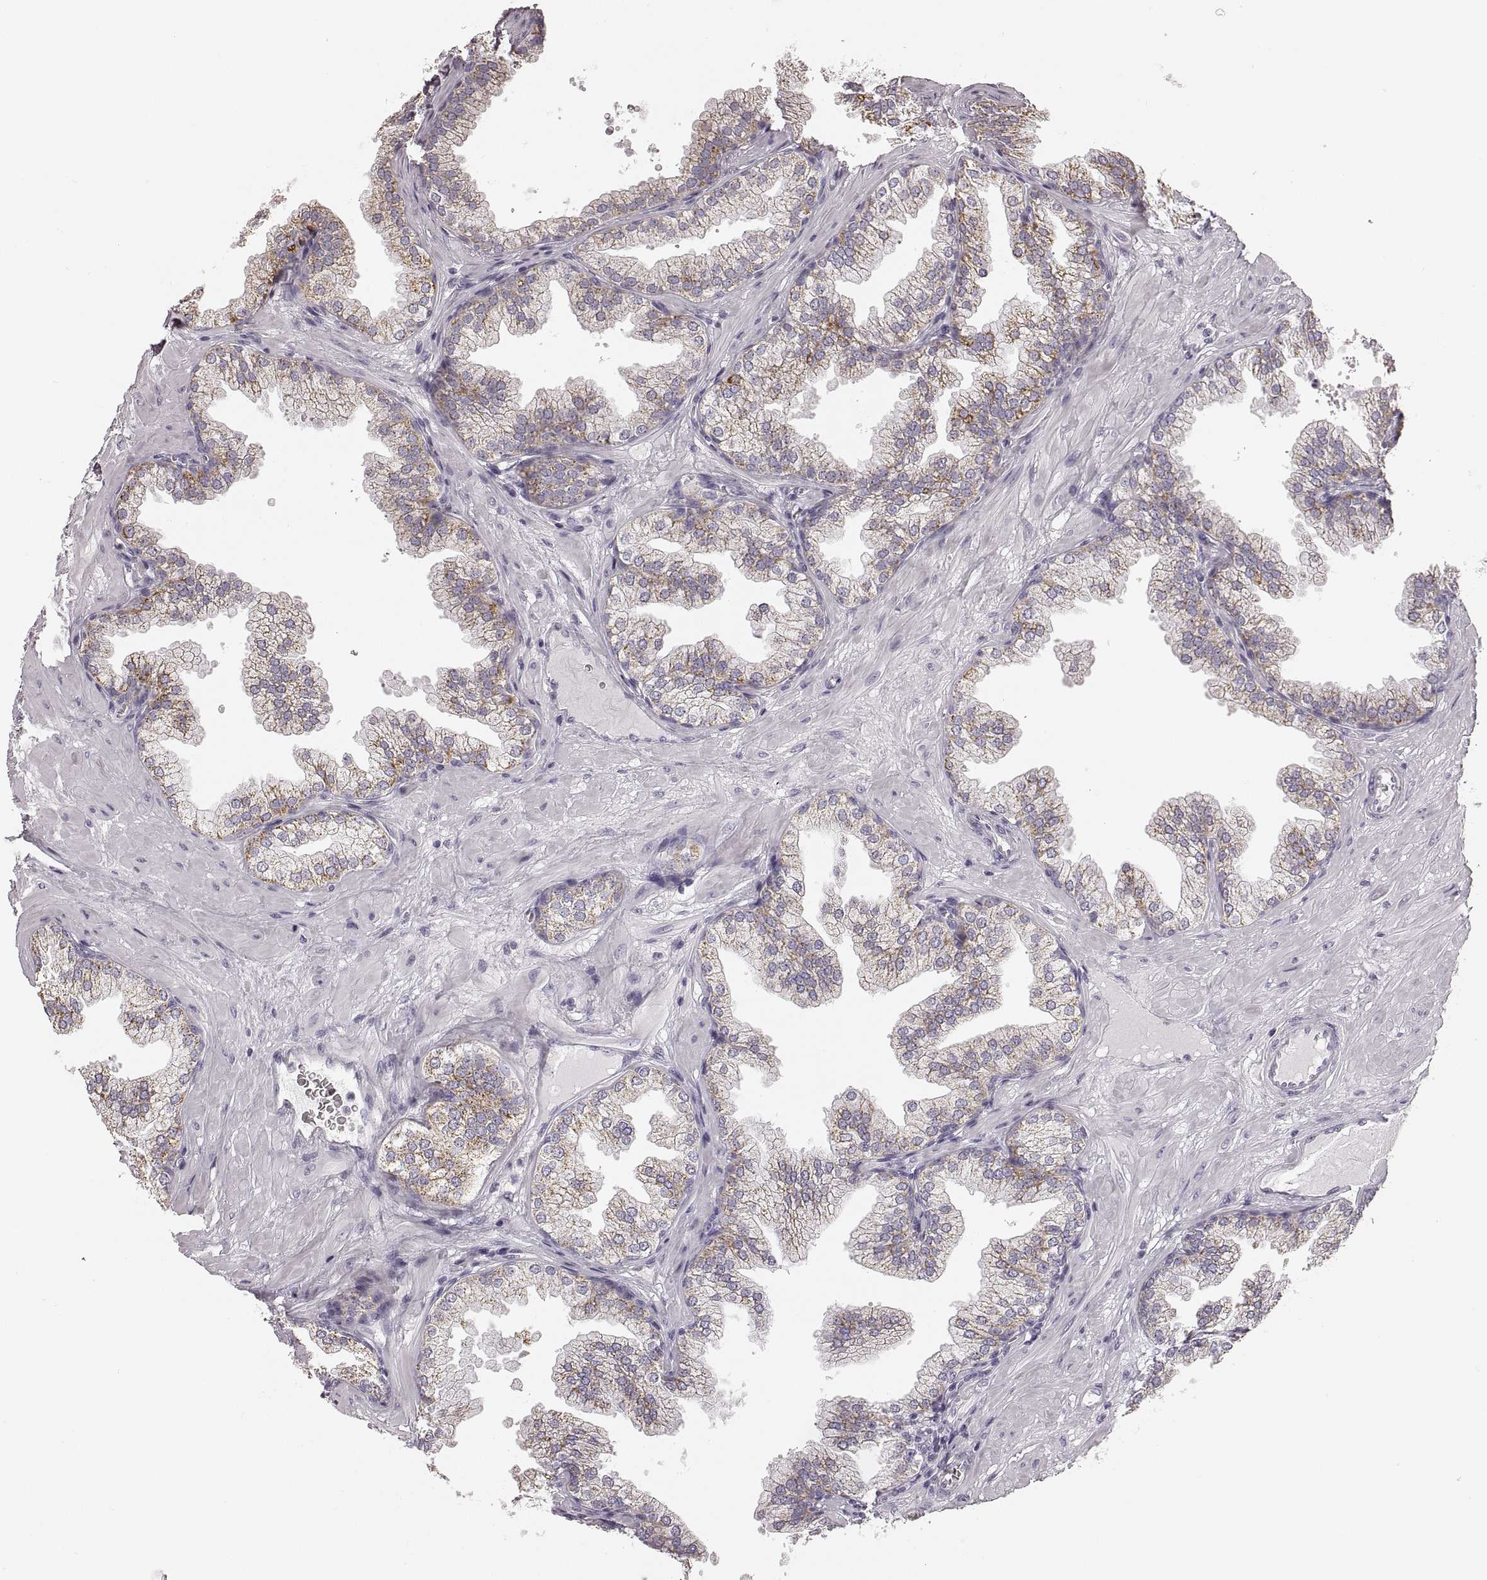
{"staining": {"intensity": "moderate", "quantity": "<25%", "location": "cytoplasmic/membranous"}, "tissue": "prostate", "cell_type": "Glandular cells", "image_type": "normal", "snomed": [{"axis": "morphology", "description": "Normal tissue, NOS"}, {"axis": "topography", "description": "Prostate"}], "caption": "Moderate cytoplasmic/membranous protein expression is identified in about <25% of glandular cells in prostate. (DAB (3,3'-diaminobenzidine) IHC with brightfield microscopy, high magnification).", "gene": "RDH13", "patient": {"sex": "male", "age": 37}}